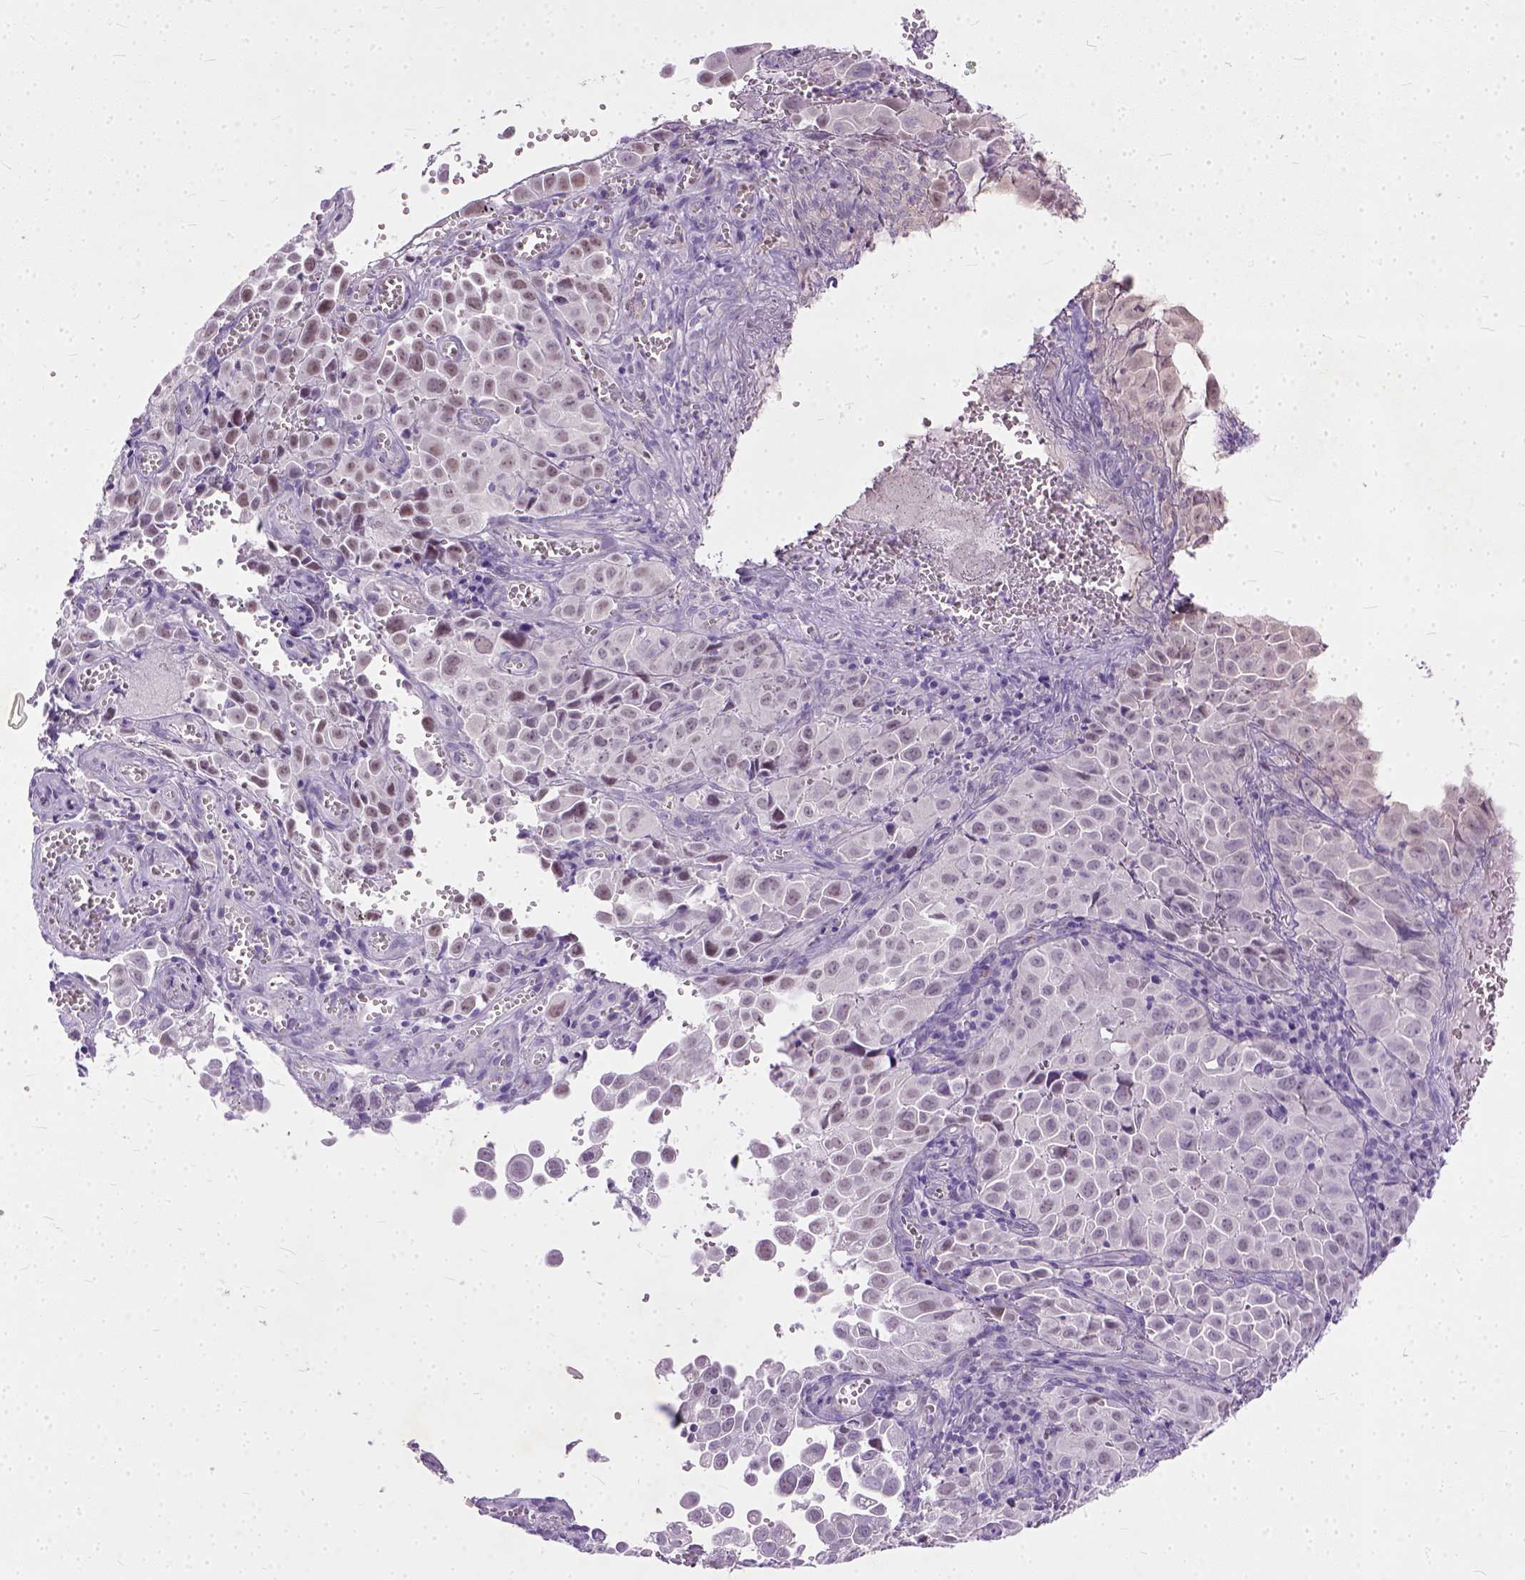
{"staining": {"intensity": "negative", "quantity": "none", "location": "none"}, "tissue": "cervical cancer", "cell_type": "Tumor cells", "image_type": "cancer", "snomed": [{"axis": "morphology", "description": "Squamous cell carcinoma, NOS"}, {"axis": "topography", "description": "Cervix"}], "caption": "A high-resolution image shows IHC staining of cervical squamous cell carcinoma, which shows no significant expression in tumor cells.", "gene": "ADGRF1", "patient": {"sex": "female", "age": 55}}